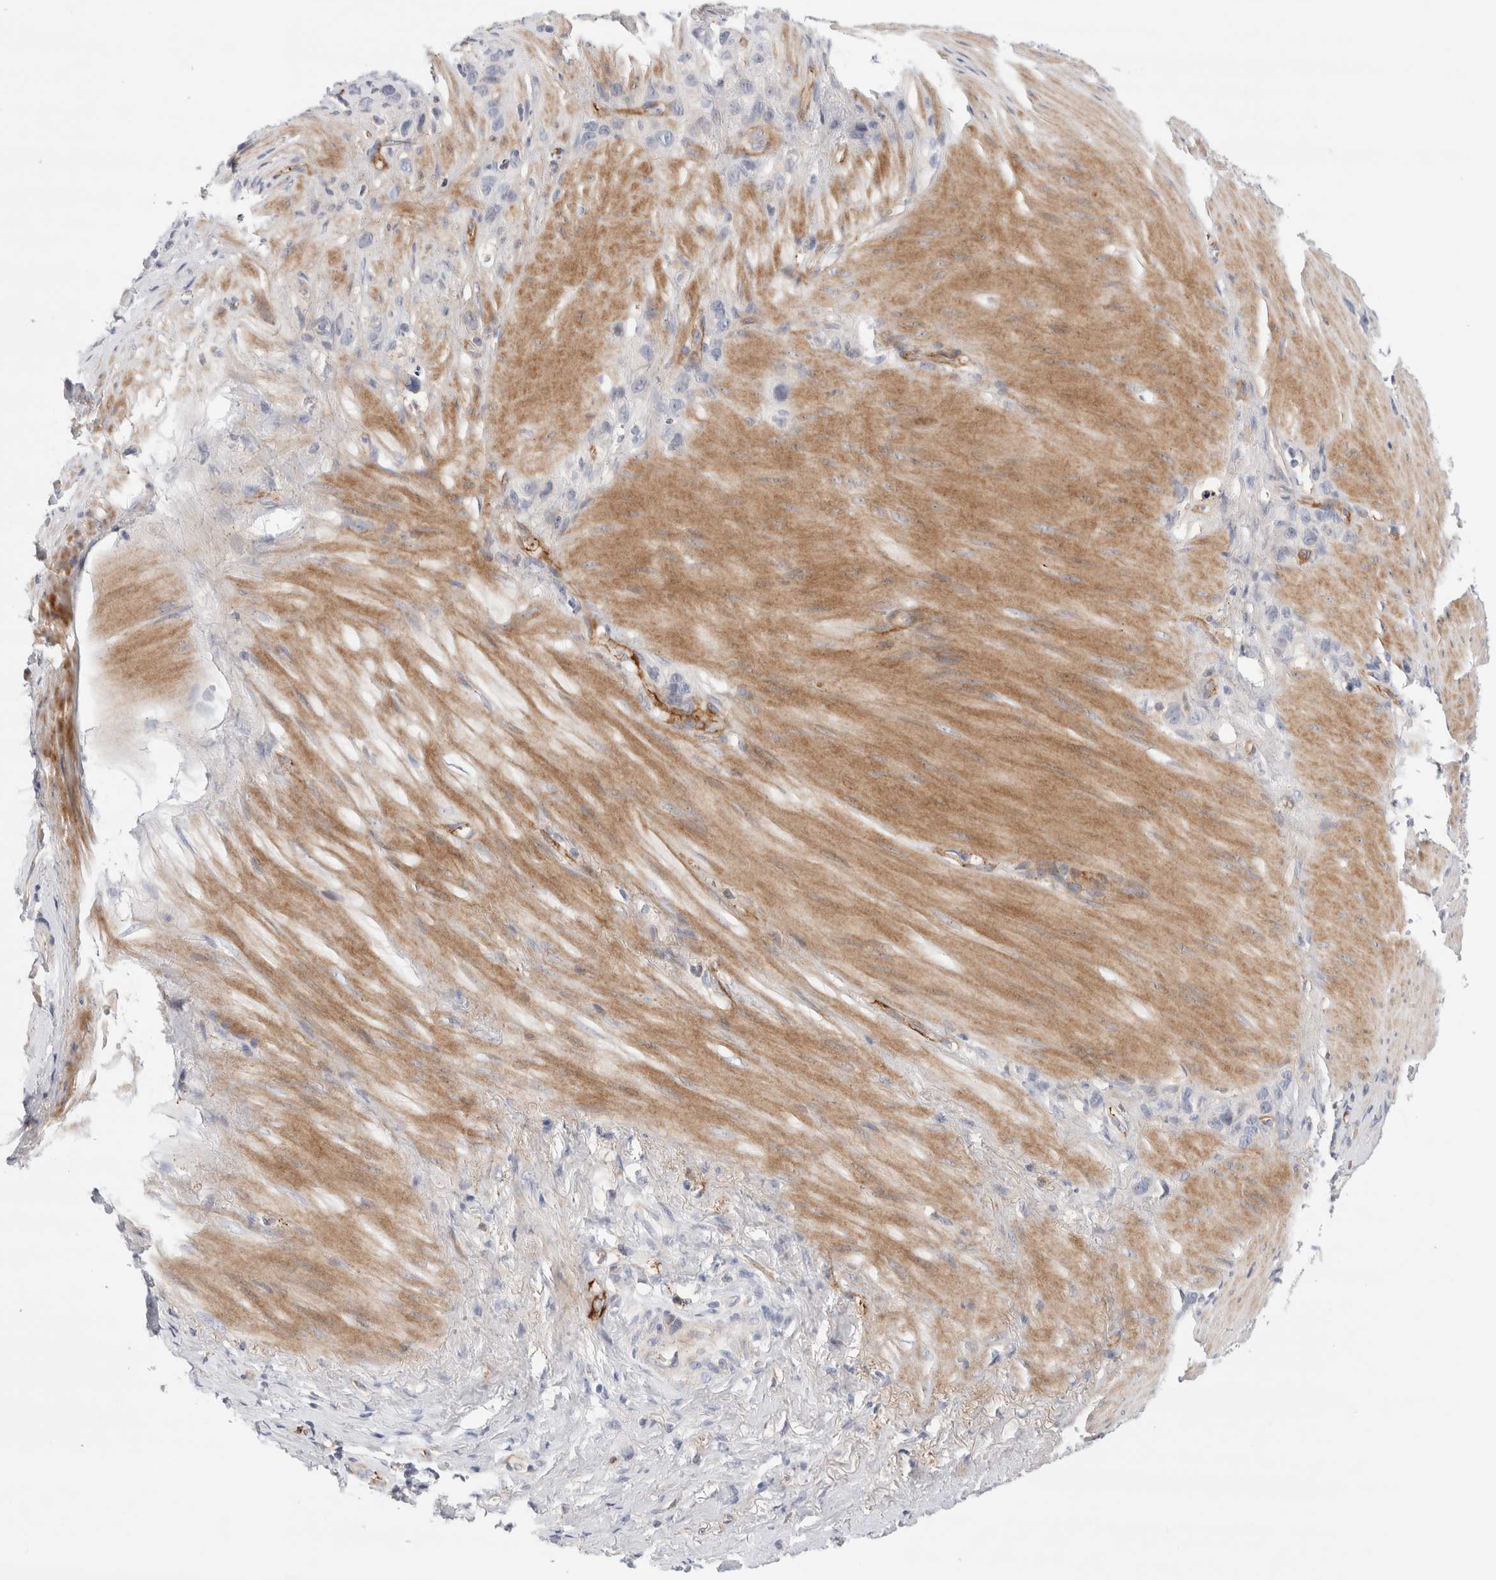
{"staining": {"intensity": "negative", "quantity": "none", "location": "none"}, "tissue": "stomach cancer", "cell_type": "Tumor cells", "image_type": "cancer", "snomed": [{"axis": "morphology", "description": "Normal tissue, NOS"}, {"axis": "morphology", "description": "Adenocarcinoma, NOS"}, {"axis": "morphology", "description": "Adenocarcinoma, High grade"}, {"axis": "topography", "description": "Stomach, upper"}, {"axis": "topography", "description": "Stomach"}], "caption": "There is no significant positivity in tumor cells of stomach adenocarcinoma.", "gene": "ECHDC2", "patient": {"sex": "female", "age": 65}}